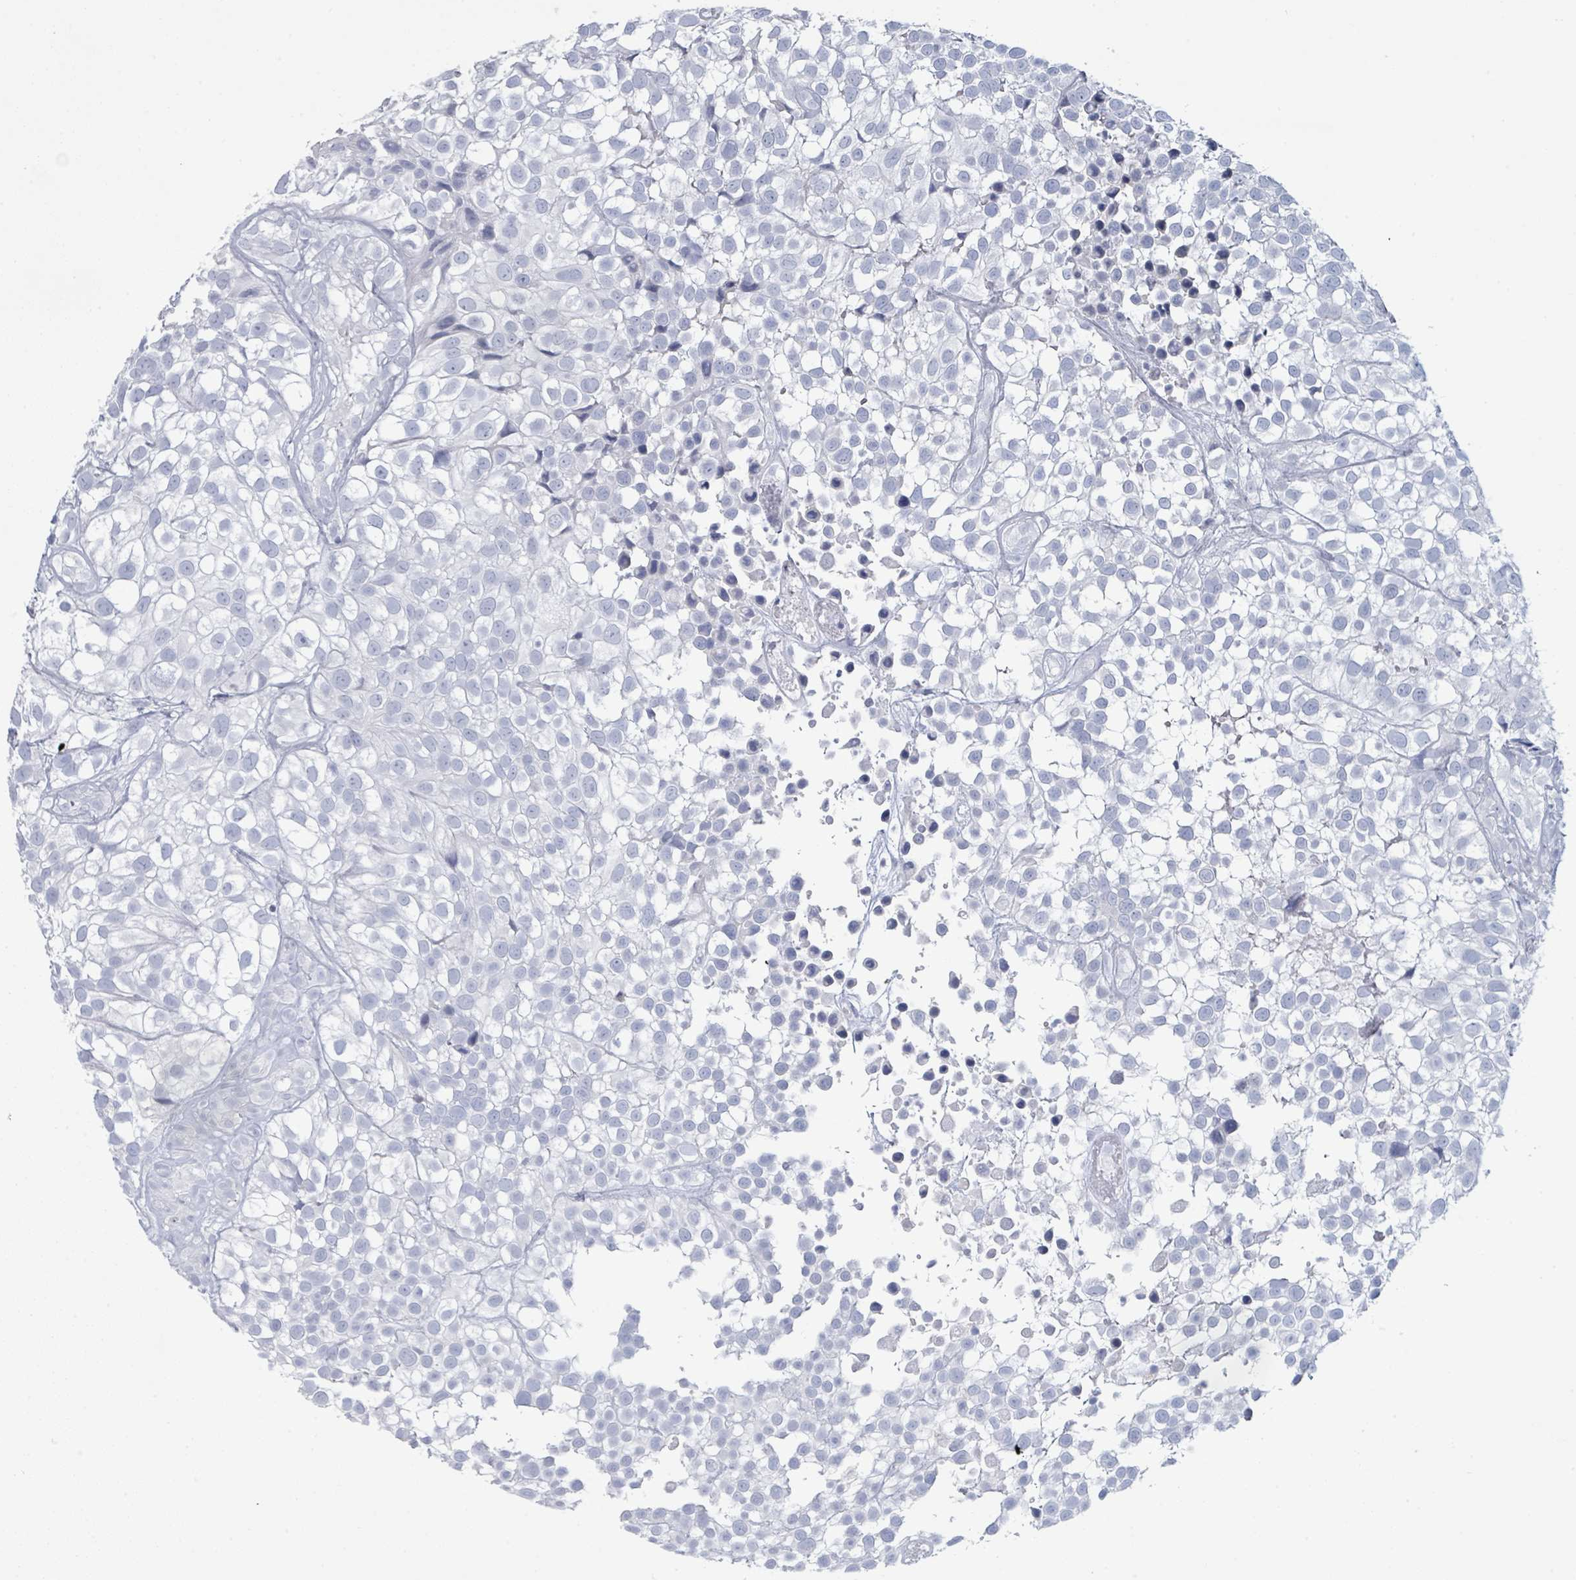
{"staining": {"intensity": "negative", "quantity": "none", "location": "none"}, "tissue": "urothelial cancer", "cell_type": "Tumor cells", "image_type": "cancer", "snomed": [{"axis": "morphology", "description": "Urothelial carcinoma, High grade"}, {"axis": "topography", "description": "Urinary bladder"}], "caption": "This is a photomicrograph of immunohistochemistry staining of urothelial cancer, which shows no staining in tumor cells.", "gene": "PGA3", "patient": {"sex": "male", "age": 56}}